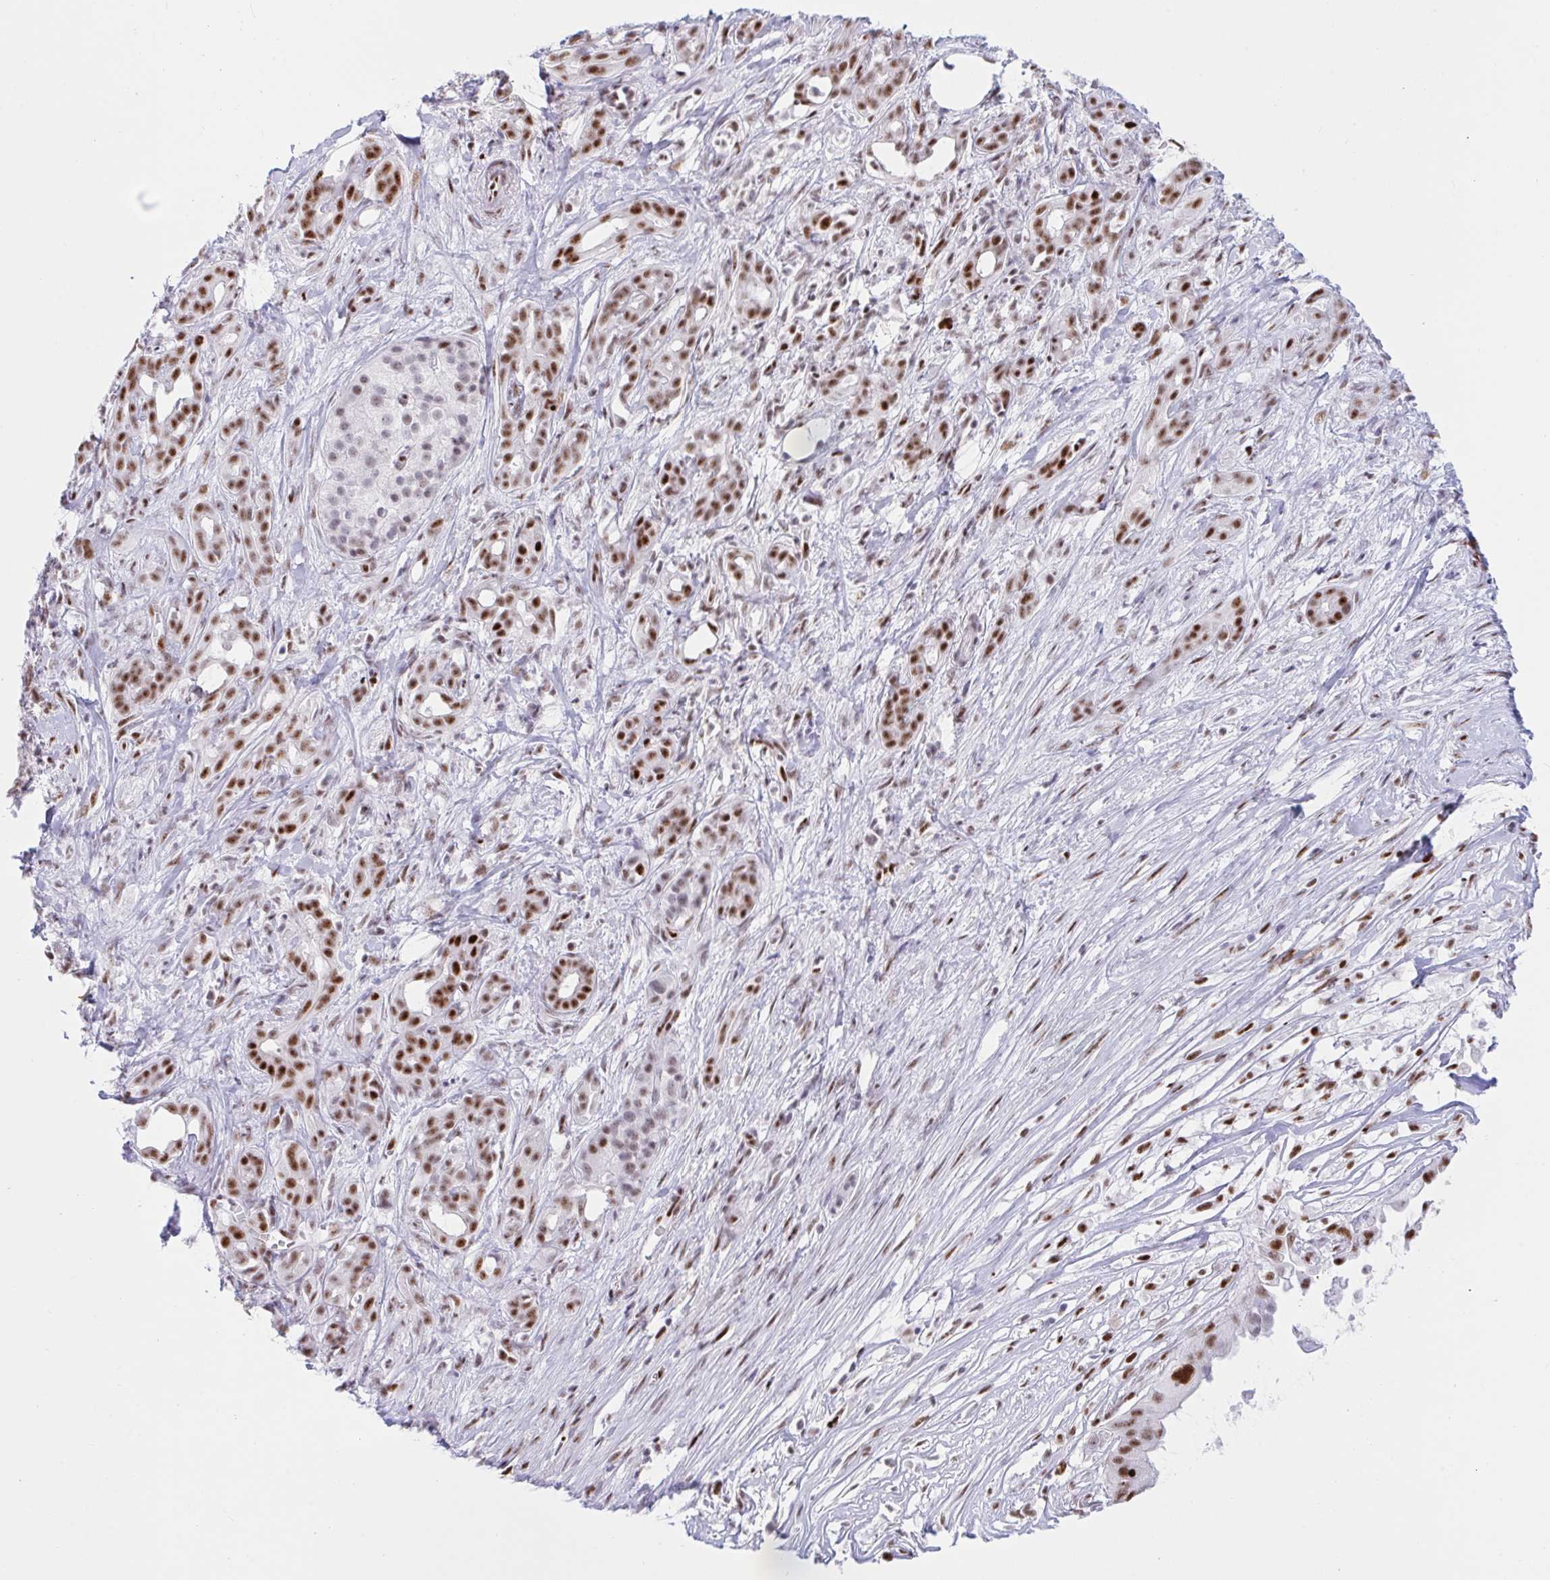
{"staining": {"intensity": "moderate", "quantity": ">75%", "location": "nuclear"}, "tissue": "pancreatic cancer", "cell_type": "Tumor cells", "image_type": "cancer", "snomed": [{"axis": "morphology", "description": "Adenocarcinoma, NOS"}, {"axis": "topography", "description": "Pancreas"}], "caption": "High-power microscopy captured an immunohistochemistry histopathology image of pancreatic cancer, revealing moderate nuclear positivity in about >75% of tumor cells. (IHC, brightfield microscopy, high magnification).", "gene": "IKZF2", "patient": {"sex": "male", "age": 61}}